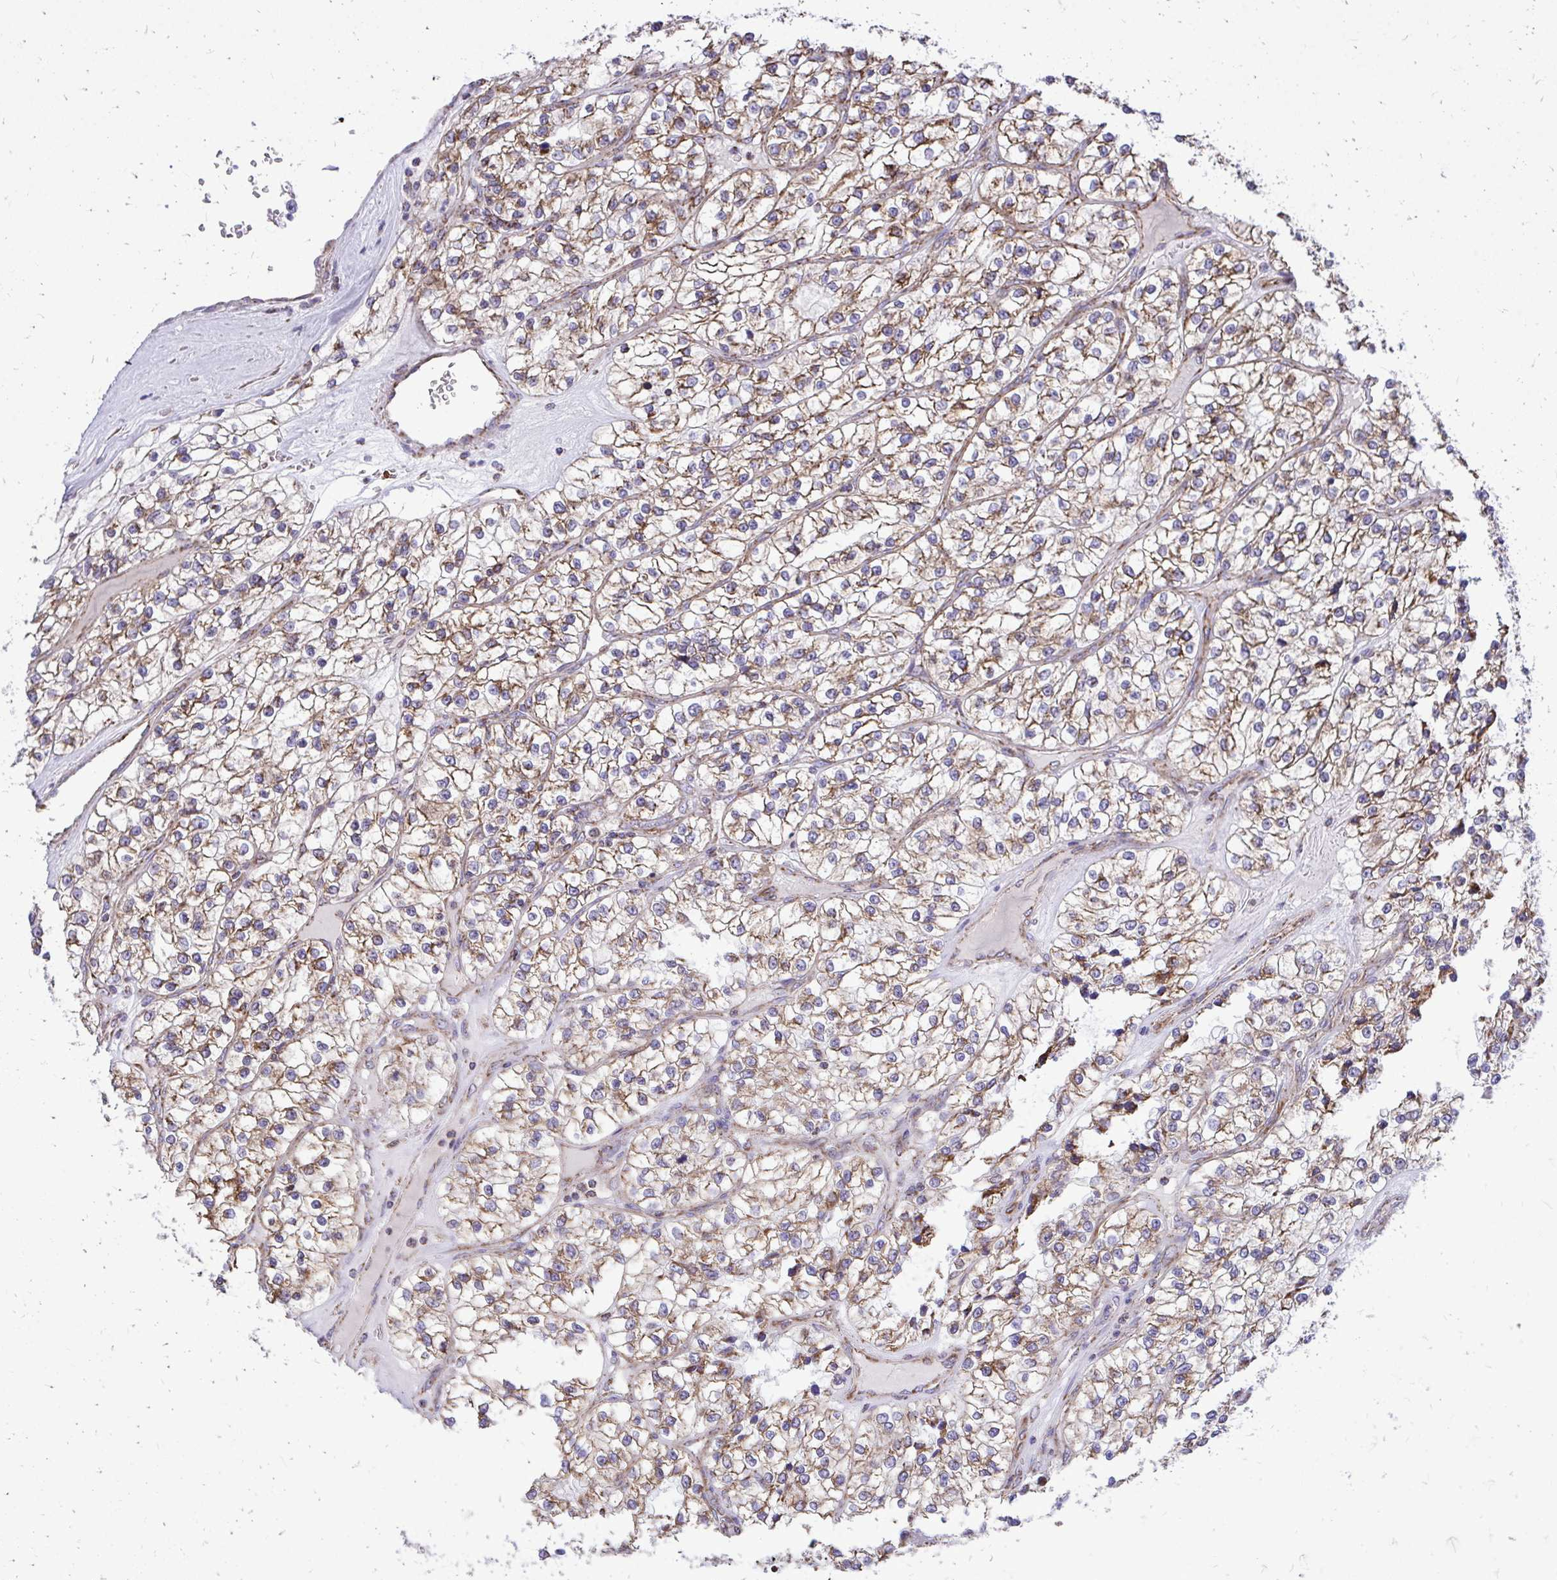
{"staining": {"intensity": "moderate", "quantity": "25%-75%", "location": "cytoplasmic/membranous"}, "tissue": "renal cancer", "cell_type": "Tumor cells", "image_type": "cancer", "snomed": [{"axis": "morphology", "description": "Adenocarcinoma, NOS"}, {"axis": "topography", "description": "Kidney"}], "caption": "Renal cancer stained with IHC displays moderate cytoplasmic/membranous staining in about 25%-75% of tumor cells.", "gene": "UBE2C", "patient": {"sex": "female", "age": 57}}